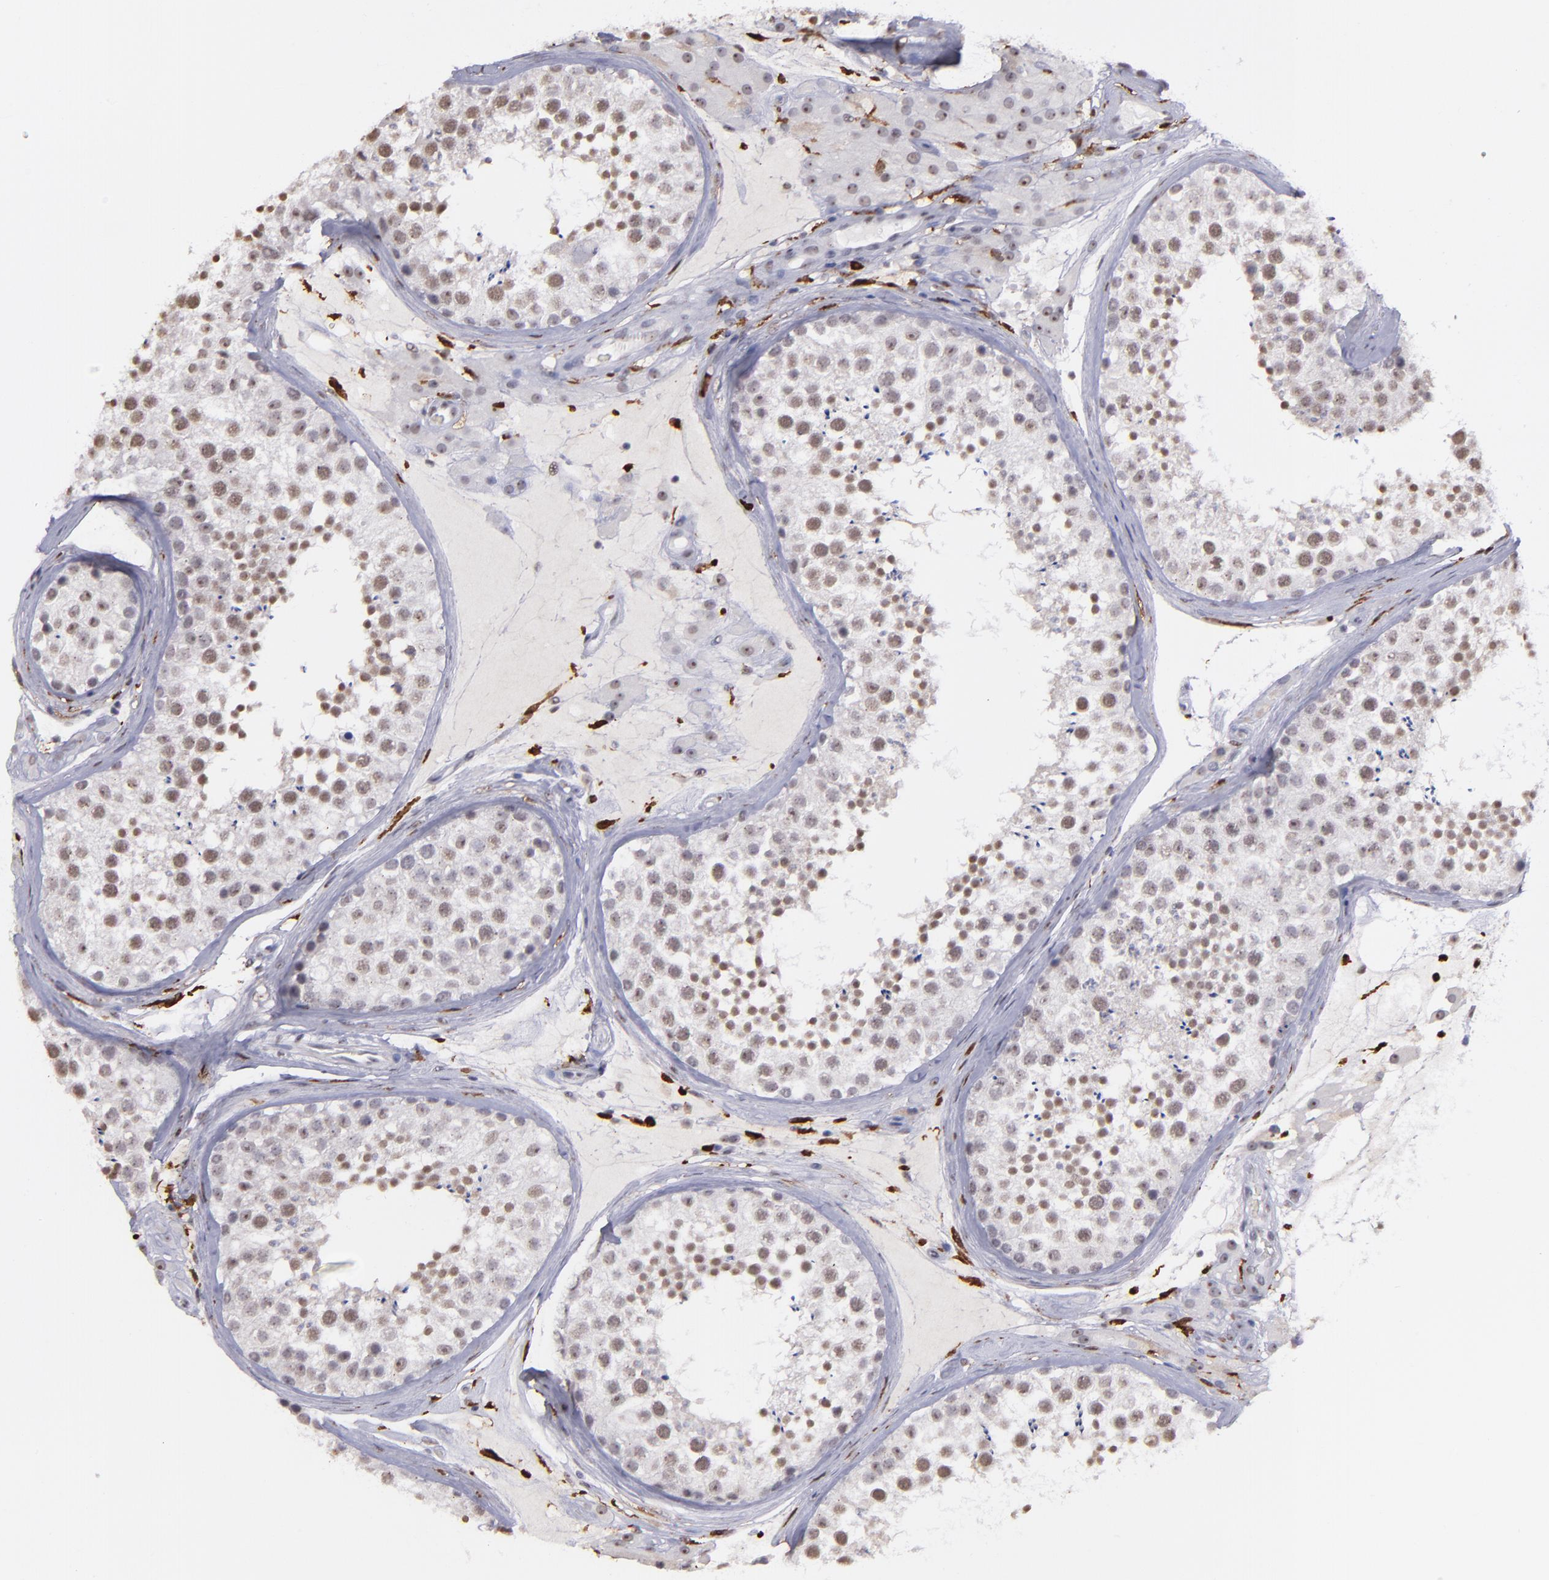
{"staining": {"intensity": "negative", "quantity": "none", "location": "none"}, "tissue": "testis", "cell_type": "Cells in seminiferous ducts", "image_type": "normal", "snomed": [{"axis": "morphology", "description": "Normal tissue, NOS"}, {"axis": "topography", "description": "Testis"}], "caption": "A high-resolution histopathology image shows IHC staining of benign testis, which reveals no significant expression in cells in seminiferous ducts.", "gene": "NCF2", "patient": {"sex": "male", "age": 46}}